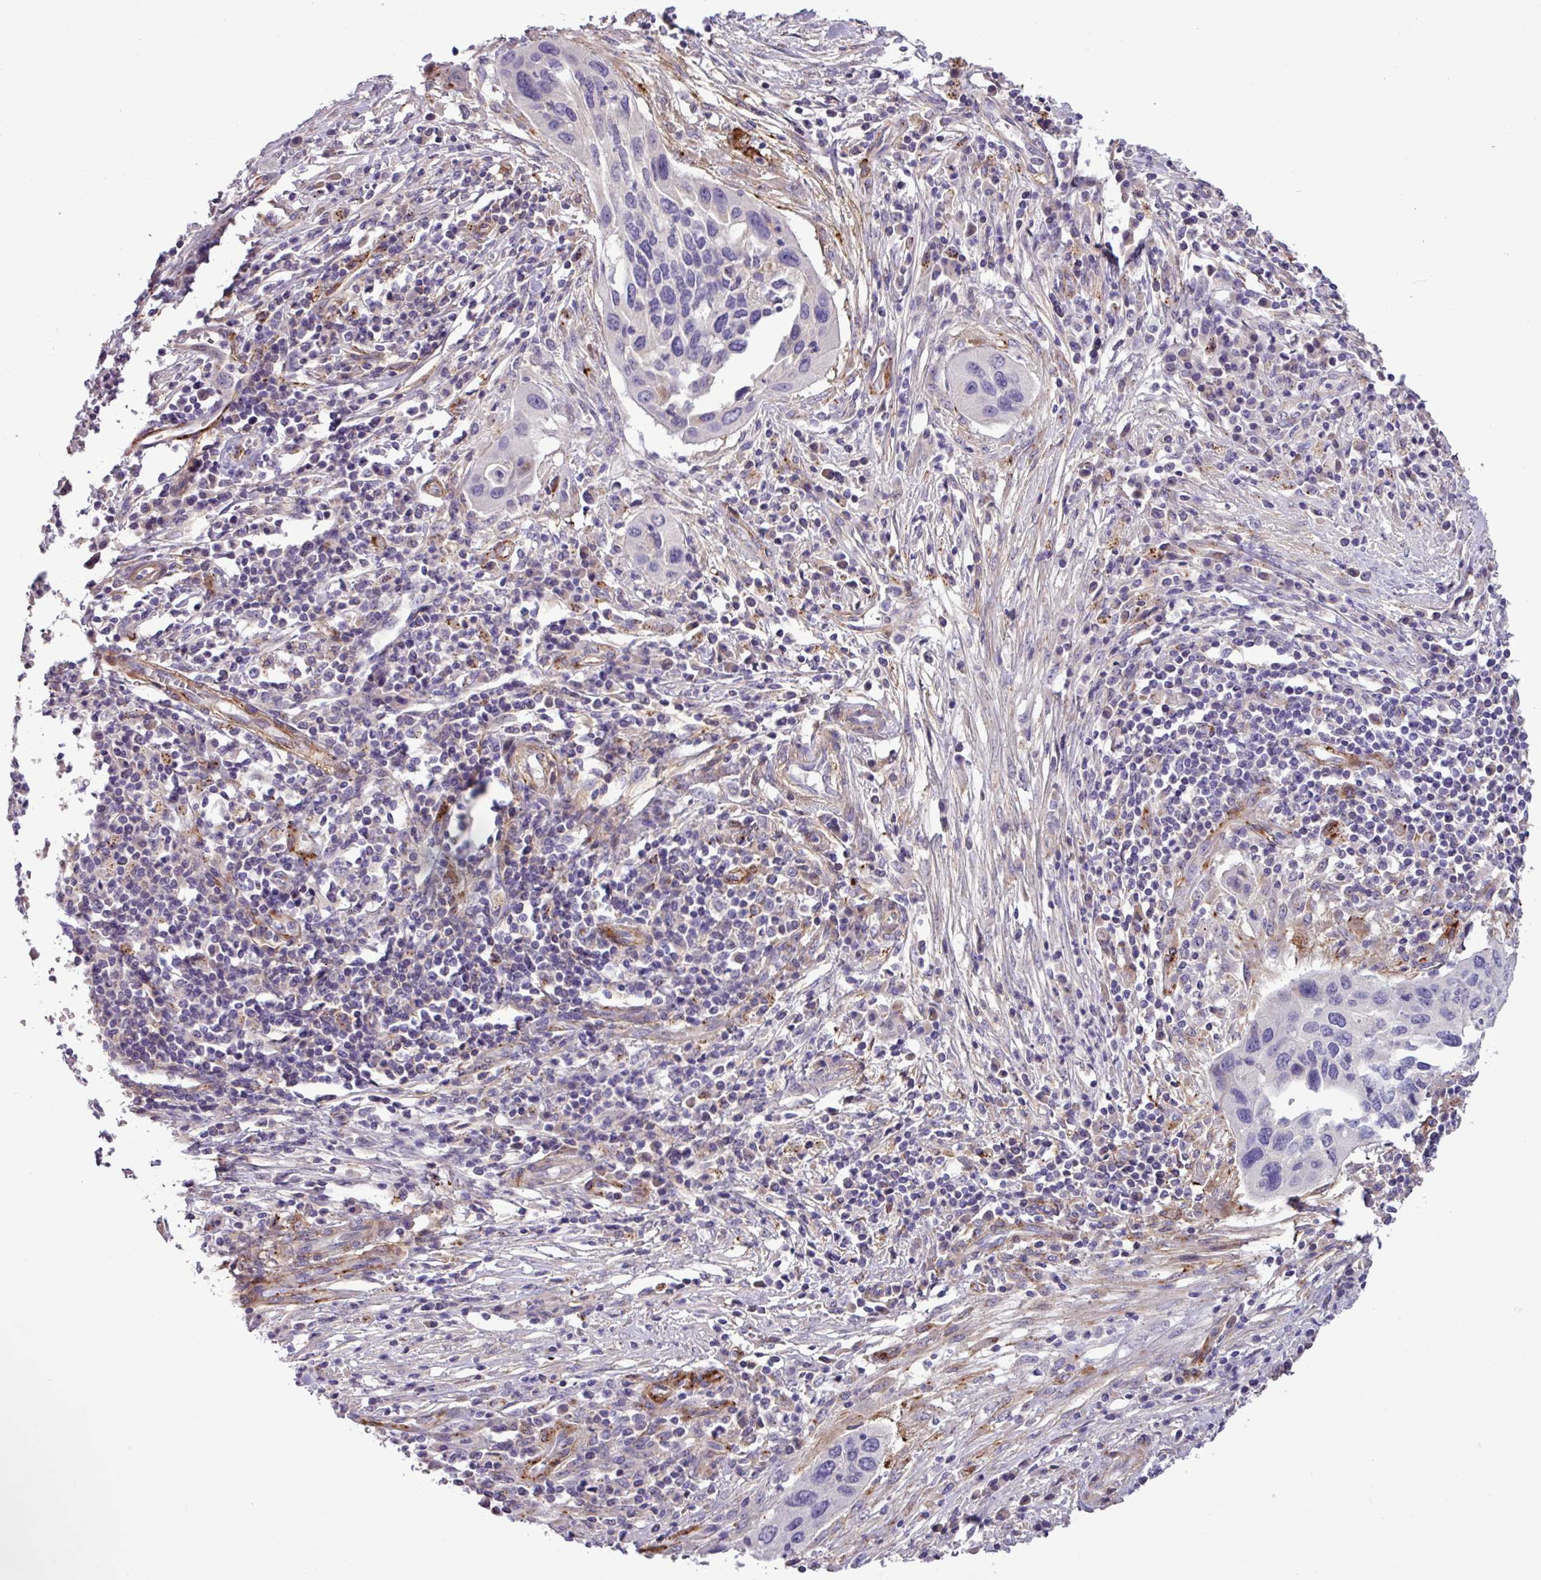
{"staining": {"intensity": "negative", "quantity": "none", "location": "none"}, "tissue": "cervical cancer", "cell_type": "Tumor cells", "image_type": "cancer", "snomed": [{"axis": "morphology", "description": "Squamous cell carcinoma, NOS"}, {"axis": "topography", "description": "Cervix"}], "caption": "An IHC micrograph of squamous cell carcinoma (cervical) is shown. There is no staining in tumor cells of squamous cell carcinoma (cervical).", "gene": "CD248", "patient": {"sex": "female", "age": 38}}